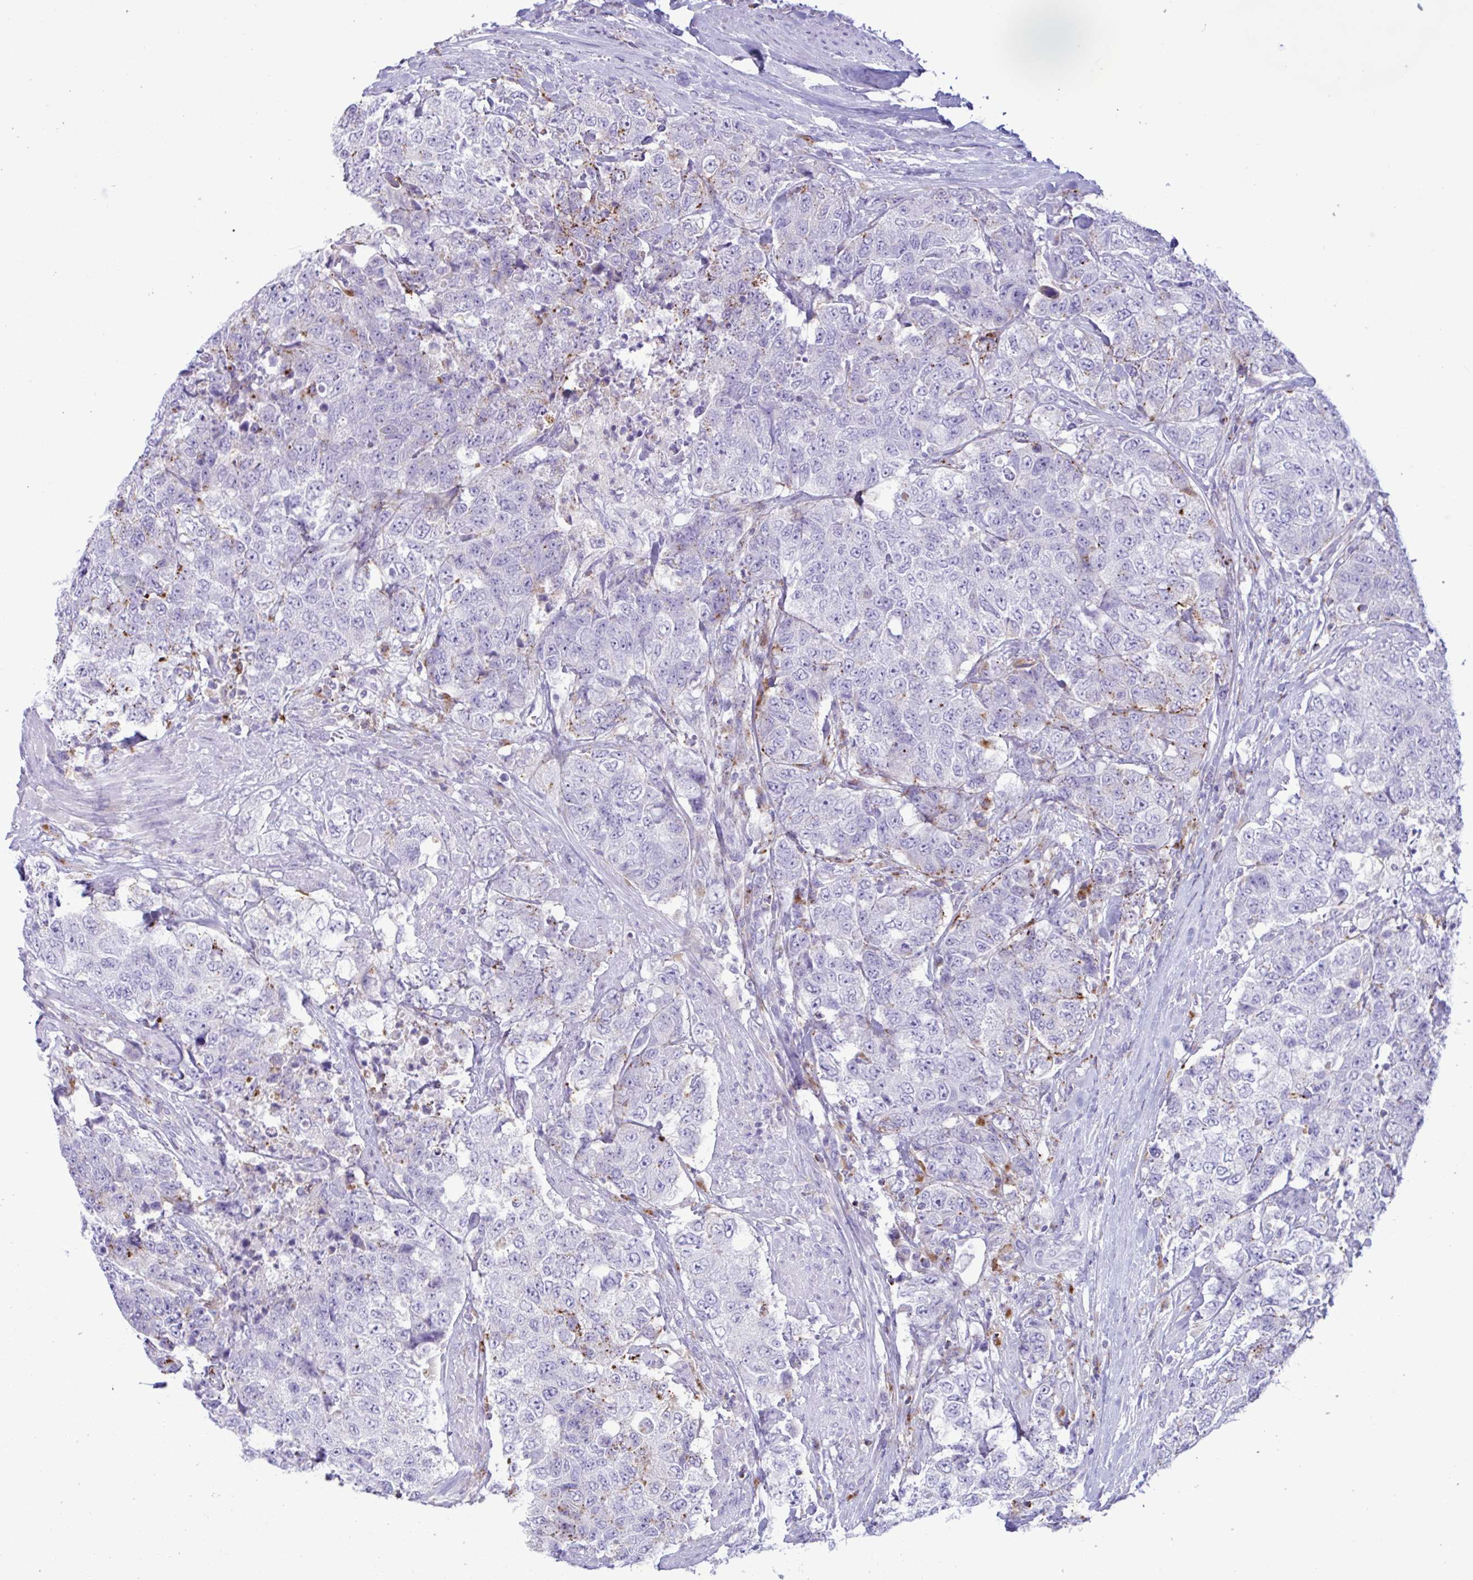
{"staining": {"intensity": "negative", "quantity": "none", "location": "none"}, "tissue": "urothelial cancer", "cell_type": "Tumor cells", "image_type": "cancer", "snomed": [{"axis": "morphology", "description": "Urothelial carcinoma, High grade"}, {"axis": "topography", "description": "Urinary bladder"}], "caption": "Photomicrograph shows no protein positivity in tumor cells of high-grade urothelial carcinoma tissue. (Immunohistochemistry (ihc), brightfield microscopy, high magnification).", "gene": "XCL1", "patient": {"sex": "female", "age": 78}}